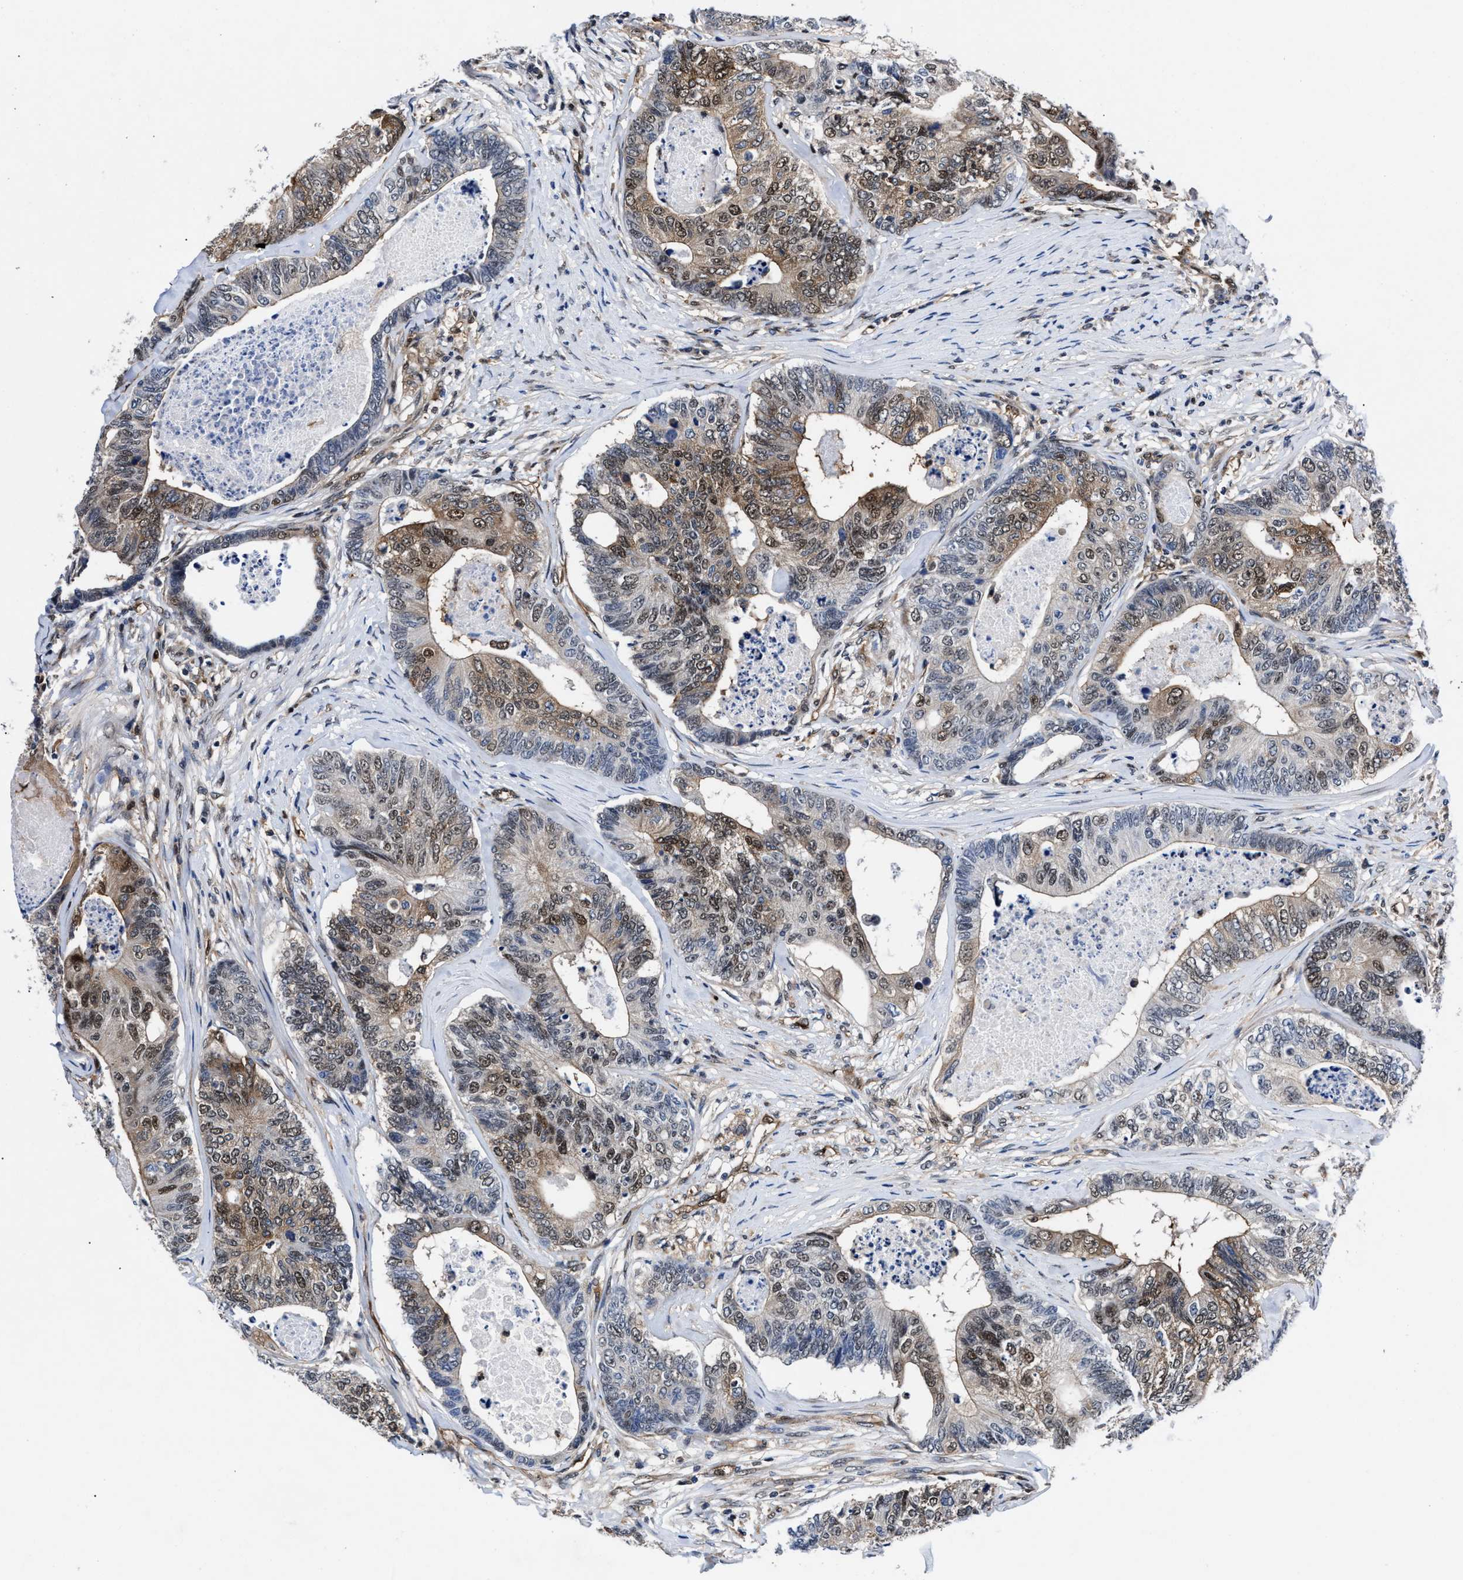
{"staining": {"intensity": "moderate", "quantity": "25%-75%", "location": "cytoplasmic/membranous,nuclear"}, "tissue": "colorectal cancer", "cell_type": "Tumor cells", "image_type": "cancer", "snomed": [{"axis": "morphology", "description": "Adenocarcinoma, NOS"}, {"axis": "topography", "description": "Colon"}], "caption": "Human adenocarcinoma (colorectal) stained with a protein marker reveals moderate staining in tumor cells.", "gene": "ACLY", "patient": {"sex": "female", "age": 67}}